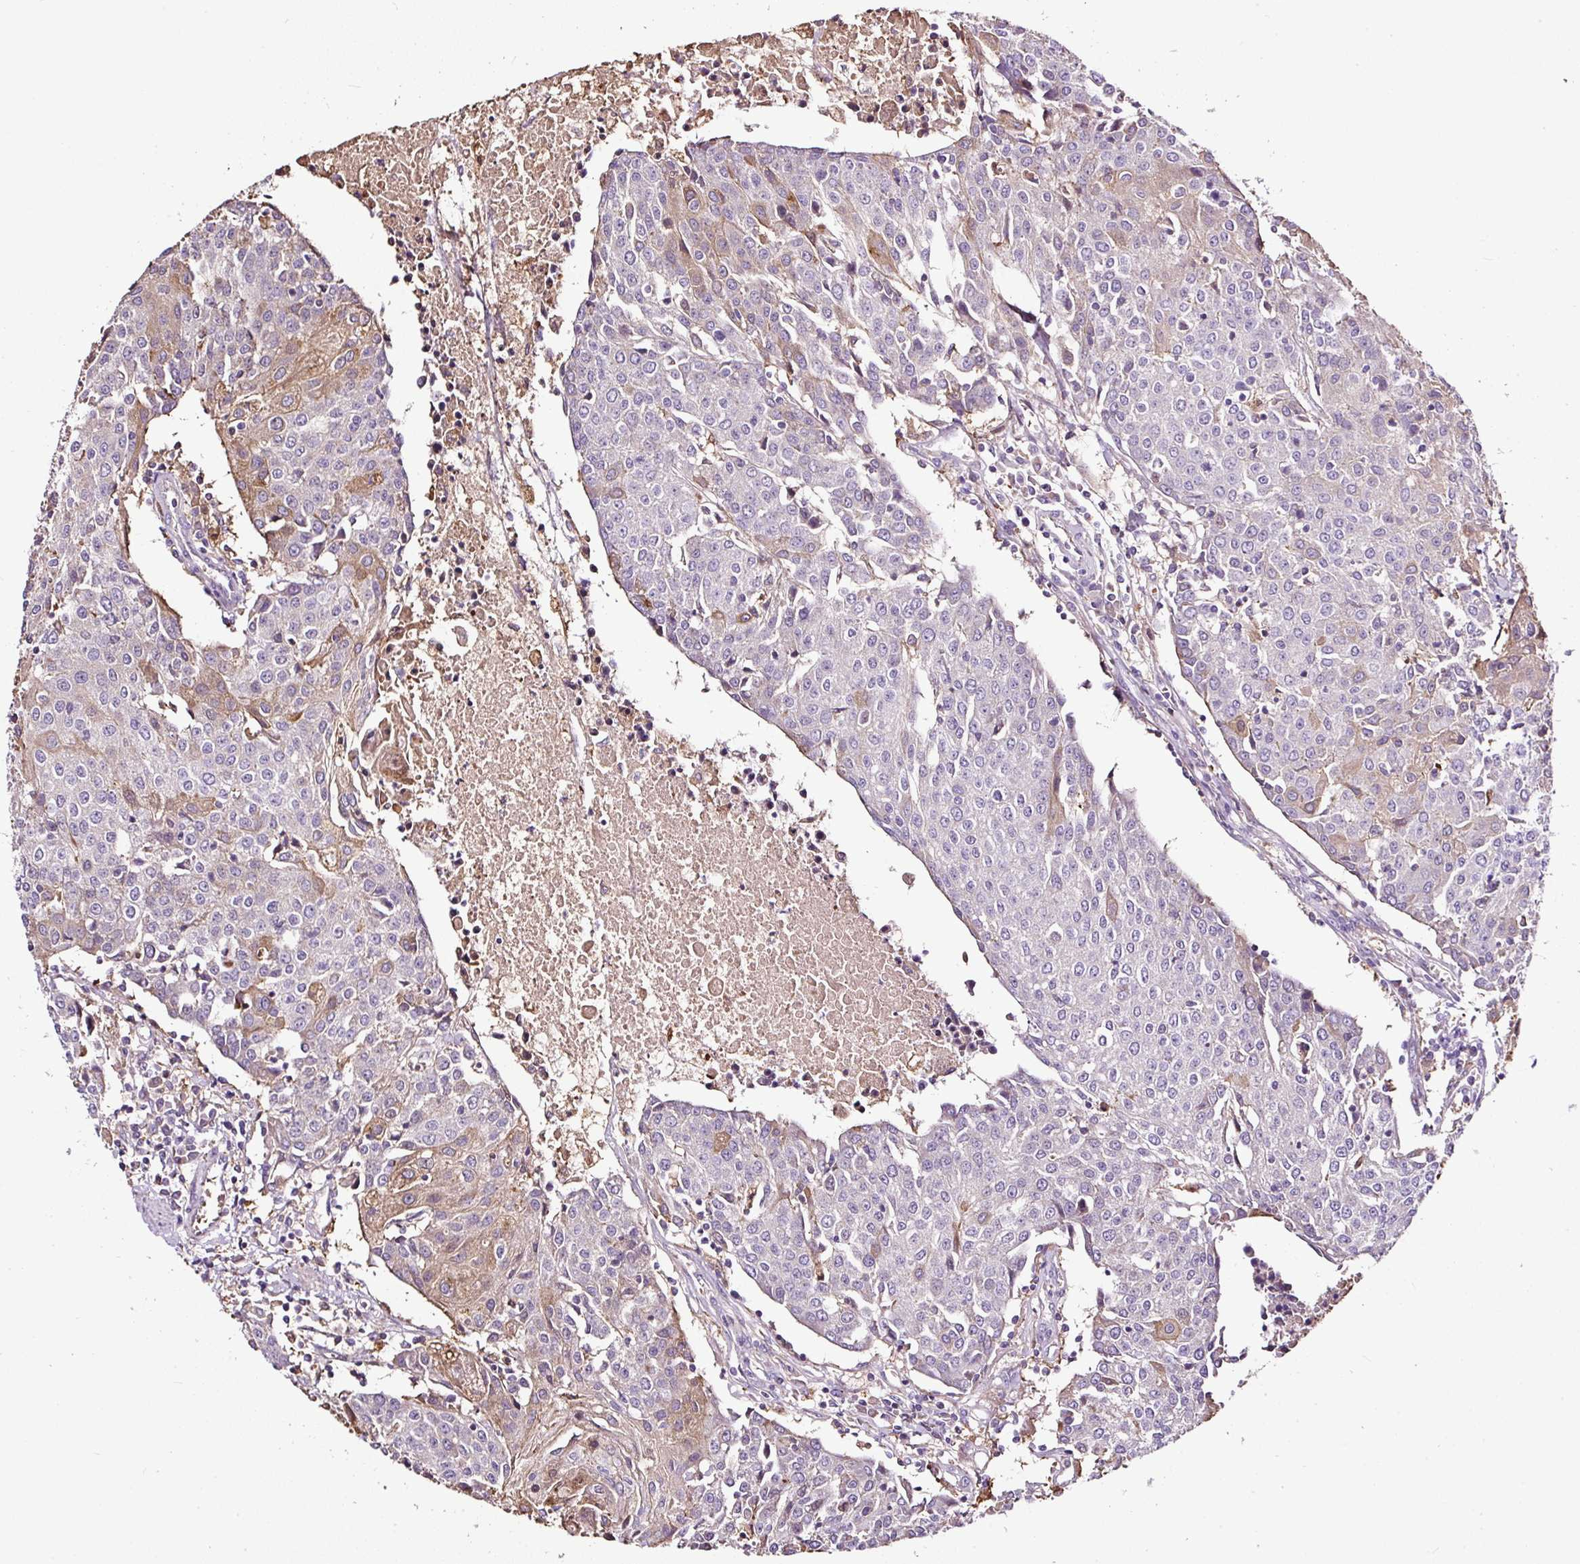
{"staining": {"intensity": "weak", "quantity": "<25%", "location": "cytoplasmic/membranous"}, "tissue": "urothelial cancer", "cell_type": "Tumor cells", "image_type": "cancer", "snomed": [{"axis": "morphology", "description": "Urothelial carcinoma, High grade"}, {"axis": "topography", "description": "Urinary bladder"}], "caption": "There is no significant staining in tumor cells of urothelial cancer. (DAB (3,3'-diaminobenzidine) immunohistochemistry, high magnification).", "gene": "LRRC24", "patient": {"sex": "female", "age": 85}}